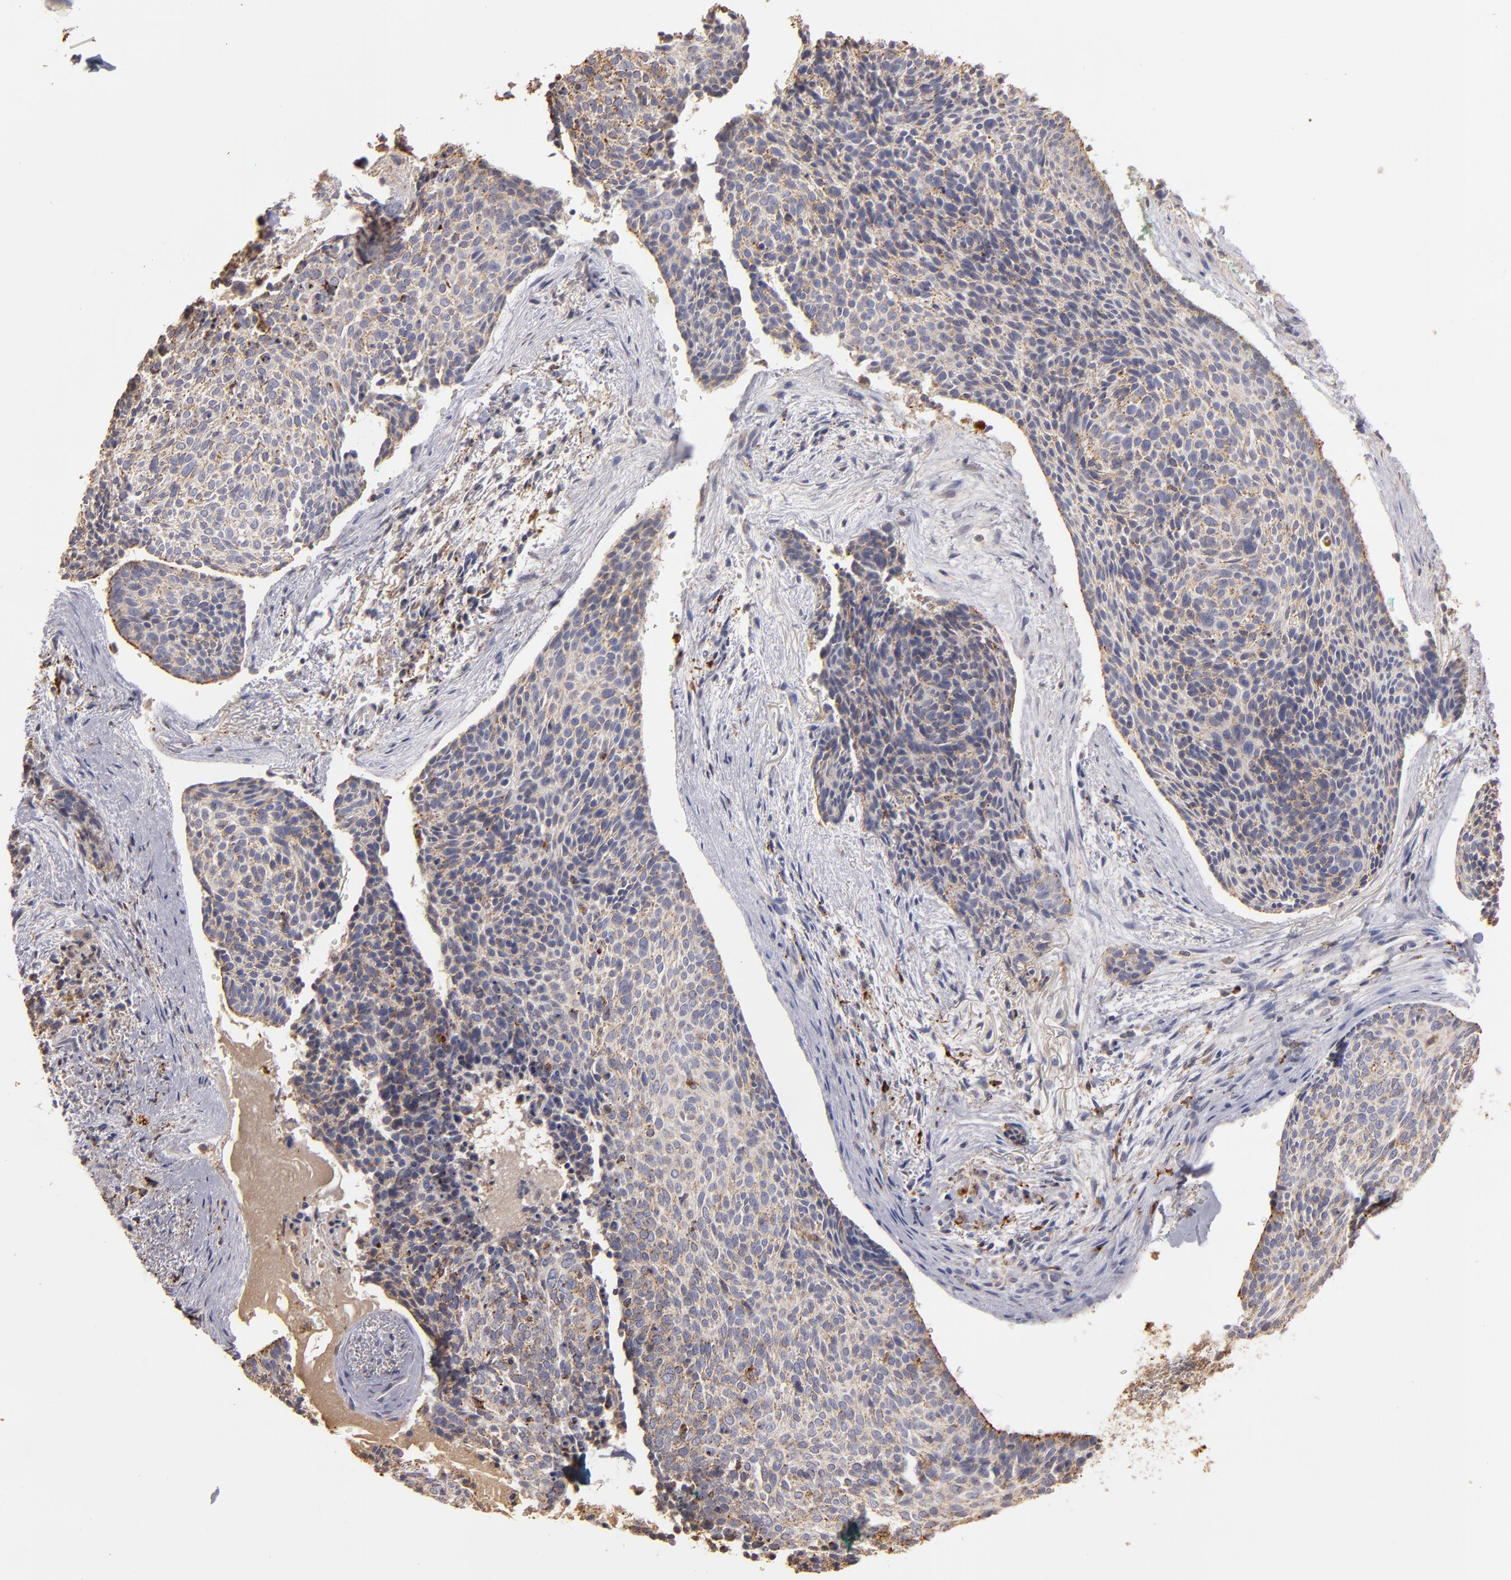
{"staining": {"intensity": "weak", "quantity": ">75%", "location": "cytoplasmic/membranous"}, "tissue": "skin cancer", "cell_type": "Tumor cells", "image_type": "cancer", "snomed": [{"axis": "morphology", "description": "Normal tissue, NOS"}, {"axis": "morphology", "description": "Basal cell carcinoma"}, {"axis": "topography", "description": "Skin"}], "caption": "High-magnification brightfield microscopy of skin cancer stained with DAB (brown) and counterstained with hematoxylin (blue). tumor cells exhibit weak cytoplasmic/membranous staining is identified in approximately>75% of cells.", "gene": "TRAF1", "patient": {"sex": "female", "age": 57}}